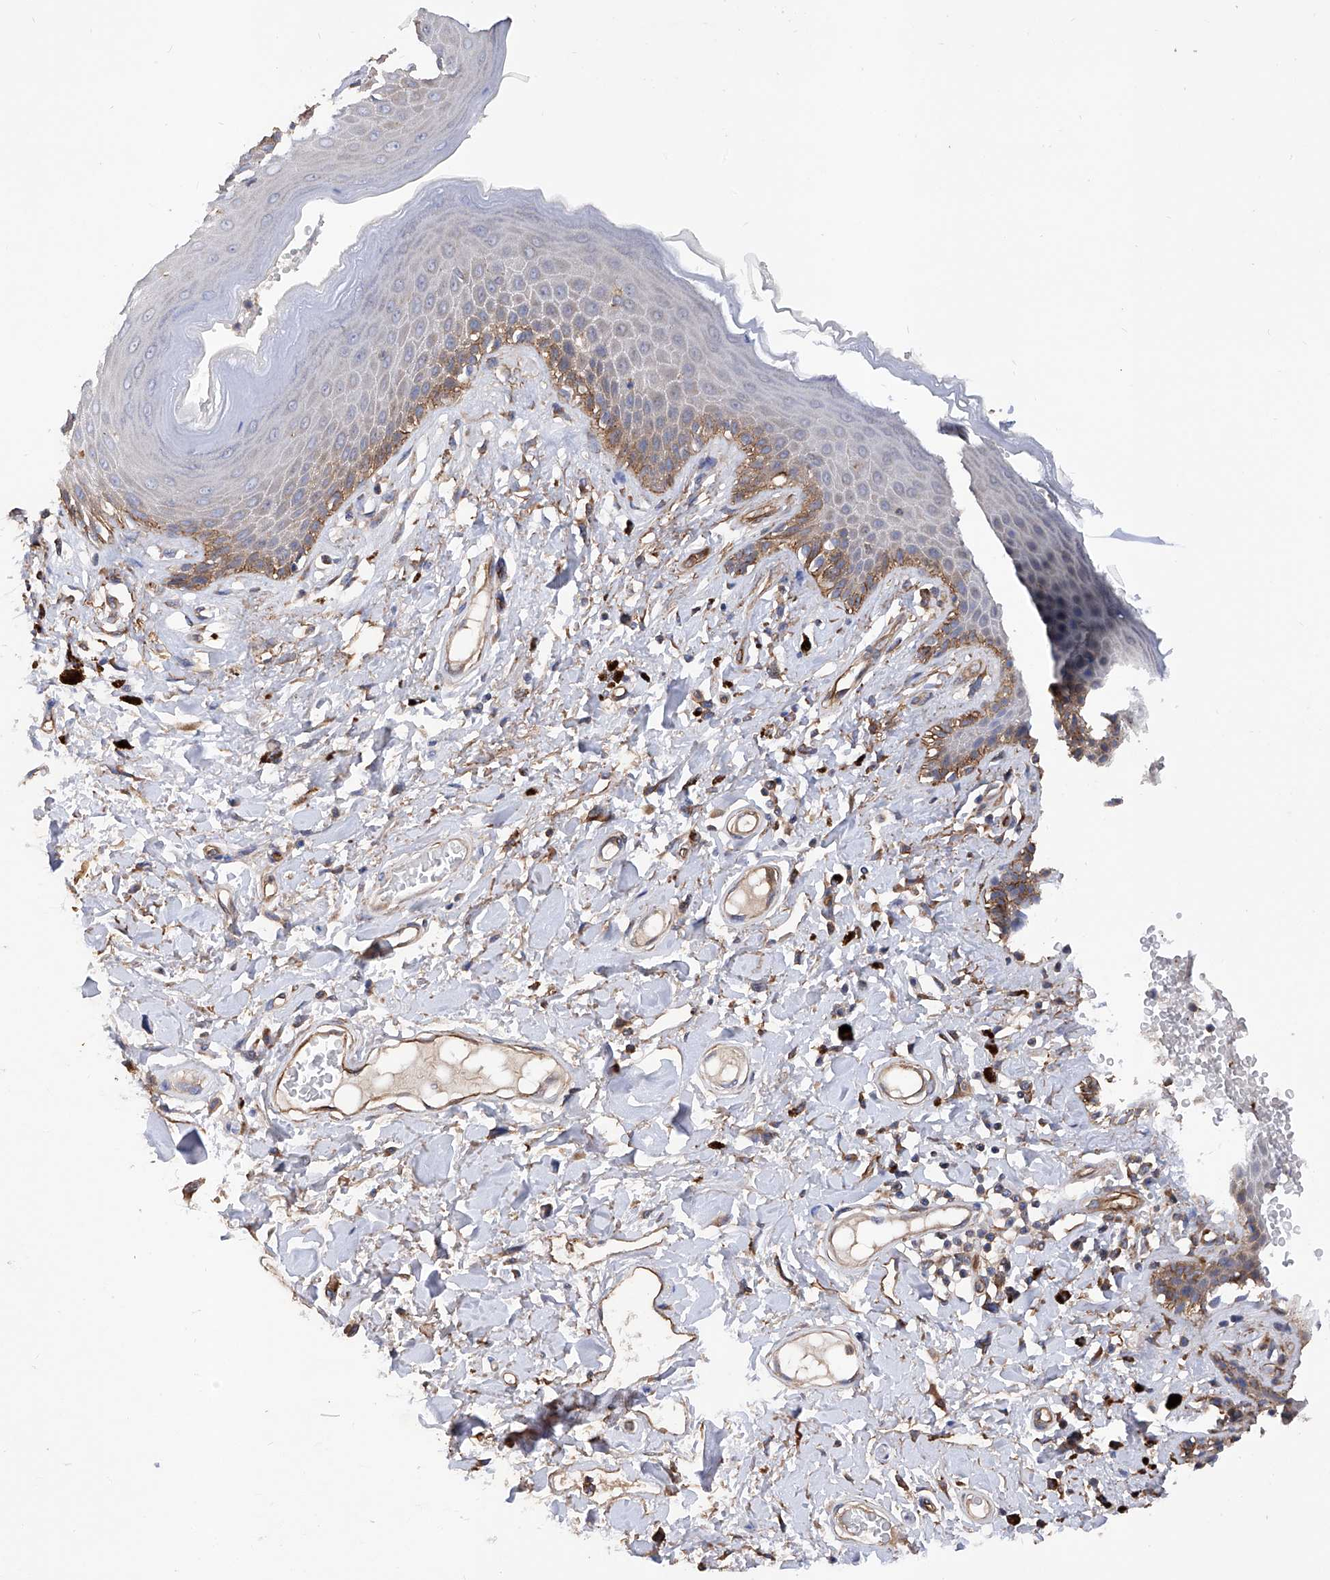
{"staining": {"intensity": "moderate", "quantity": "25%-75%", "location": "cytoplasmic/membranous"}, "tissue": "skin", "cell_type": "Epidermal cells", "image_type": "normal", "snomed": [{"axis": "morphology", "description": "Normal tissue, NOS"}, {"axis": "topography", "description": "Anal"}], "caption": "A brown stain highlights moderate cytoplasmic/membranous positivity of a protein in epidermal cells of benign skin. (Brightfield microscopy of DAB IHC at high magnification).", "gene": "INPP5B", "patient": {"sex": "female", "age": 78}}